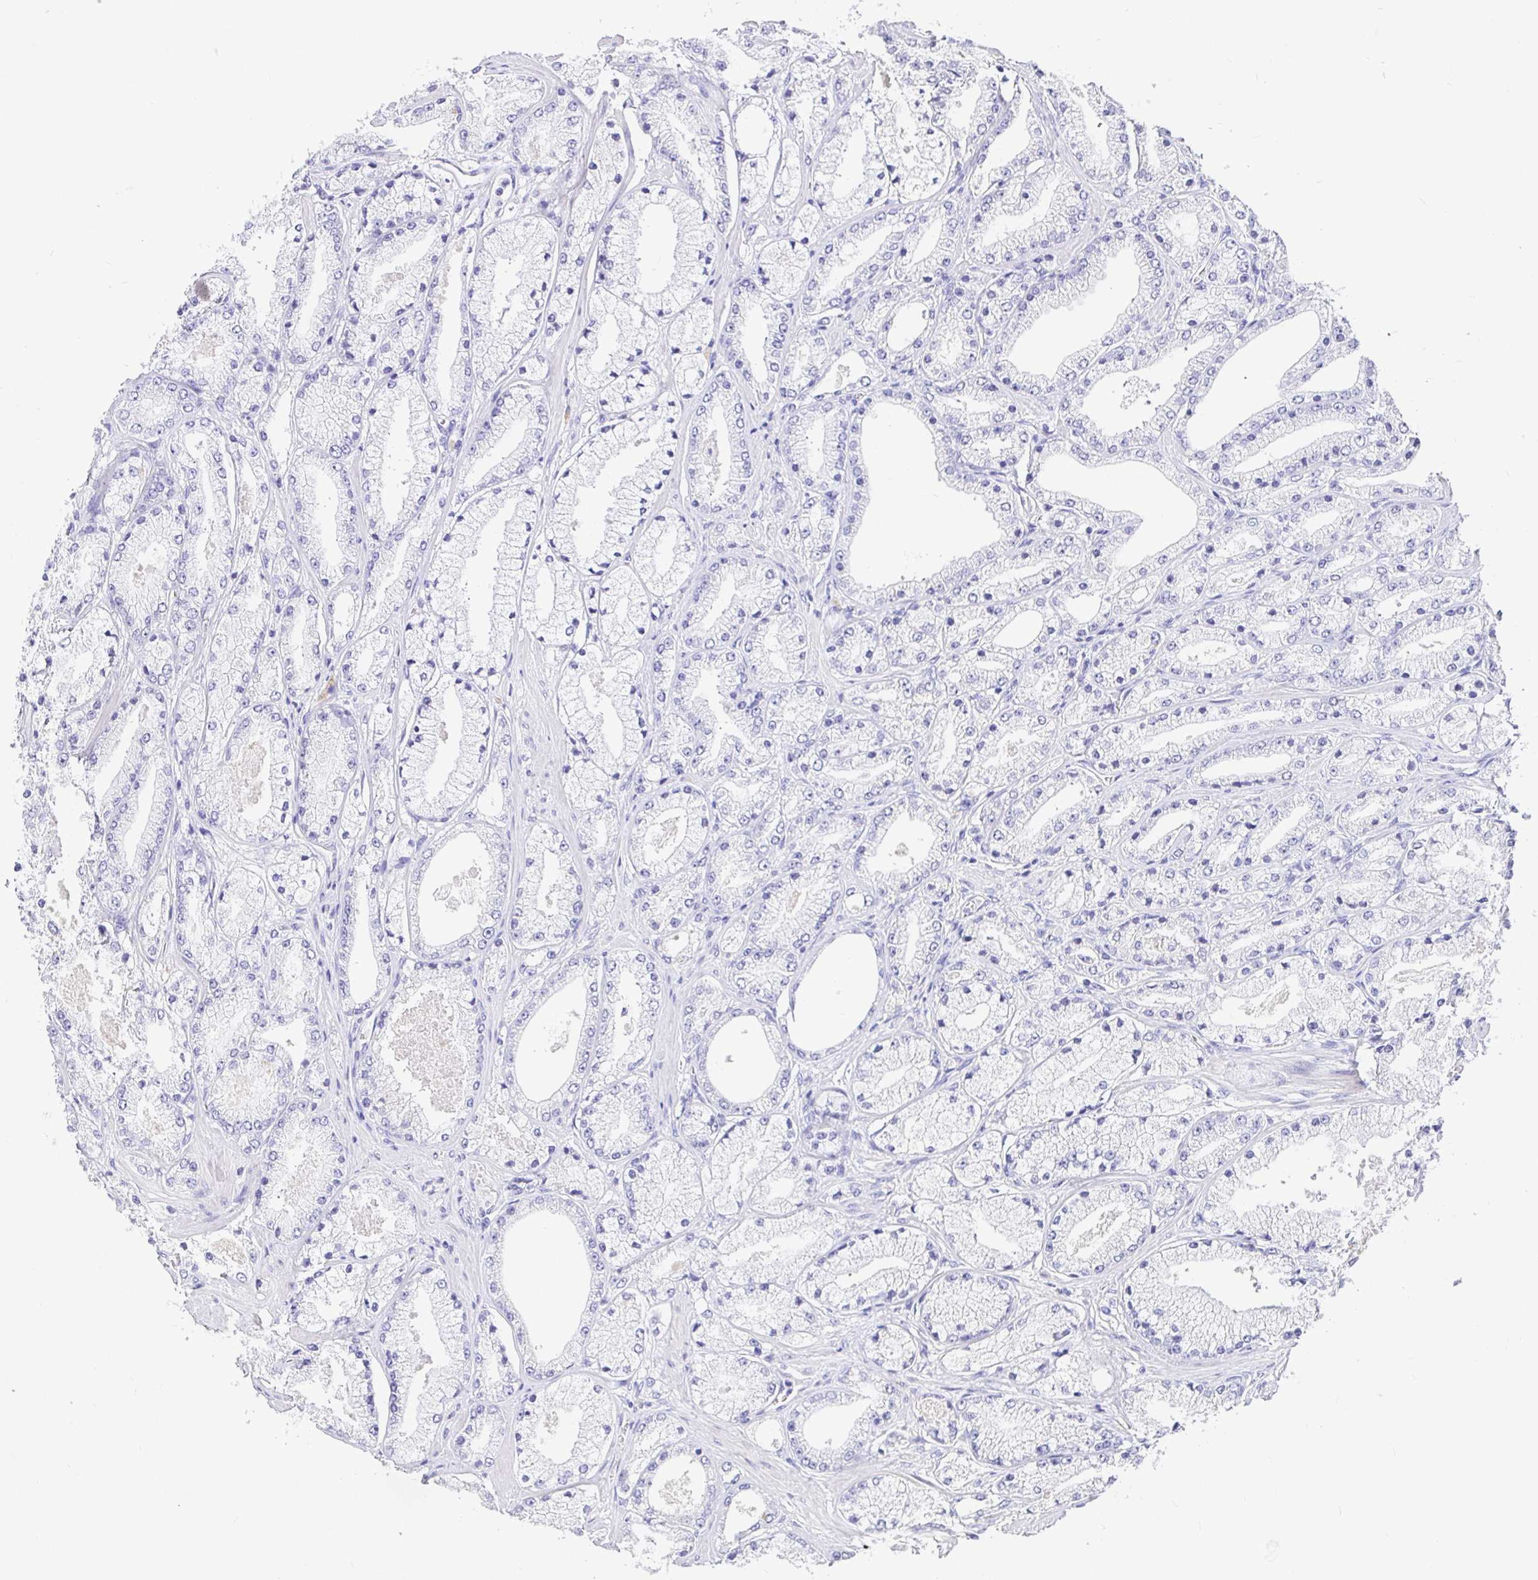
{"staining": {"intensity": "negative", "quantity": "none", "location": "none"}, "tissue": "prostate cancer", "cell_type": "Tumor cells", "image_type": "cancer", "snomed": [{"axis": "morphology", "description": "Adenocarcinoma, High grade"}, {"axis": "topography", "description": "Prostate"}], "caption": "Tumor cells show no significant protein positivity in prostate high-grade adenocarcinoma.", "gene": "TPTE", "patient": {"sex": "male", "age": 63}}